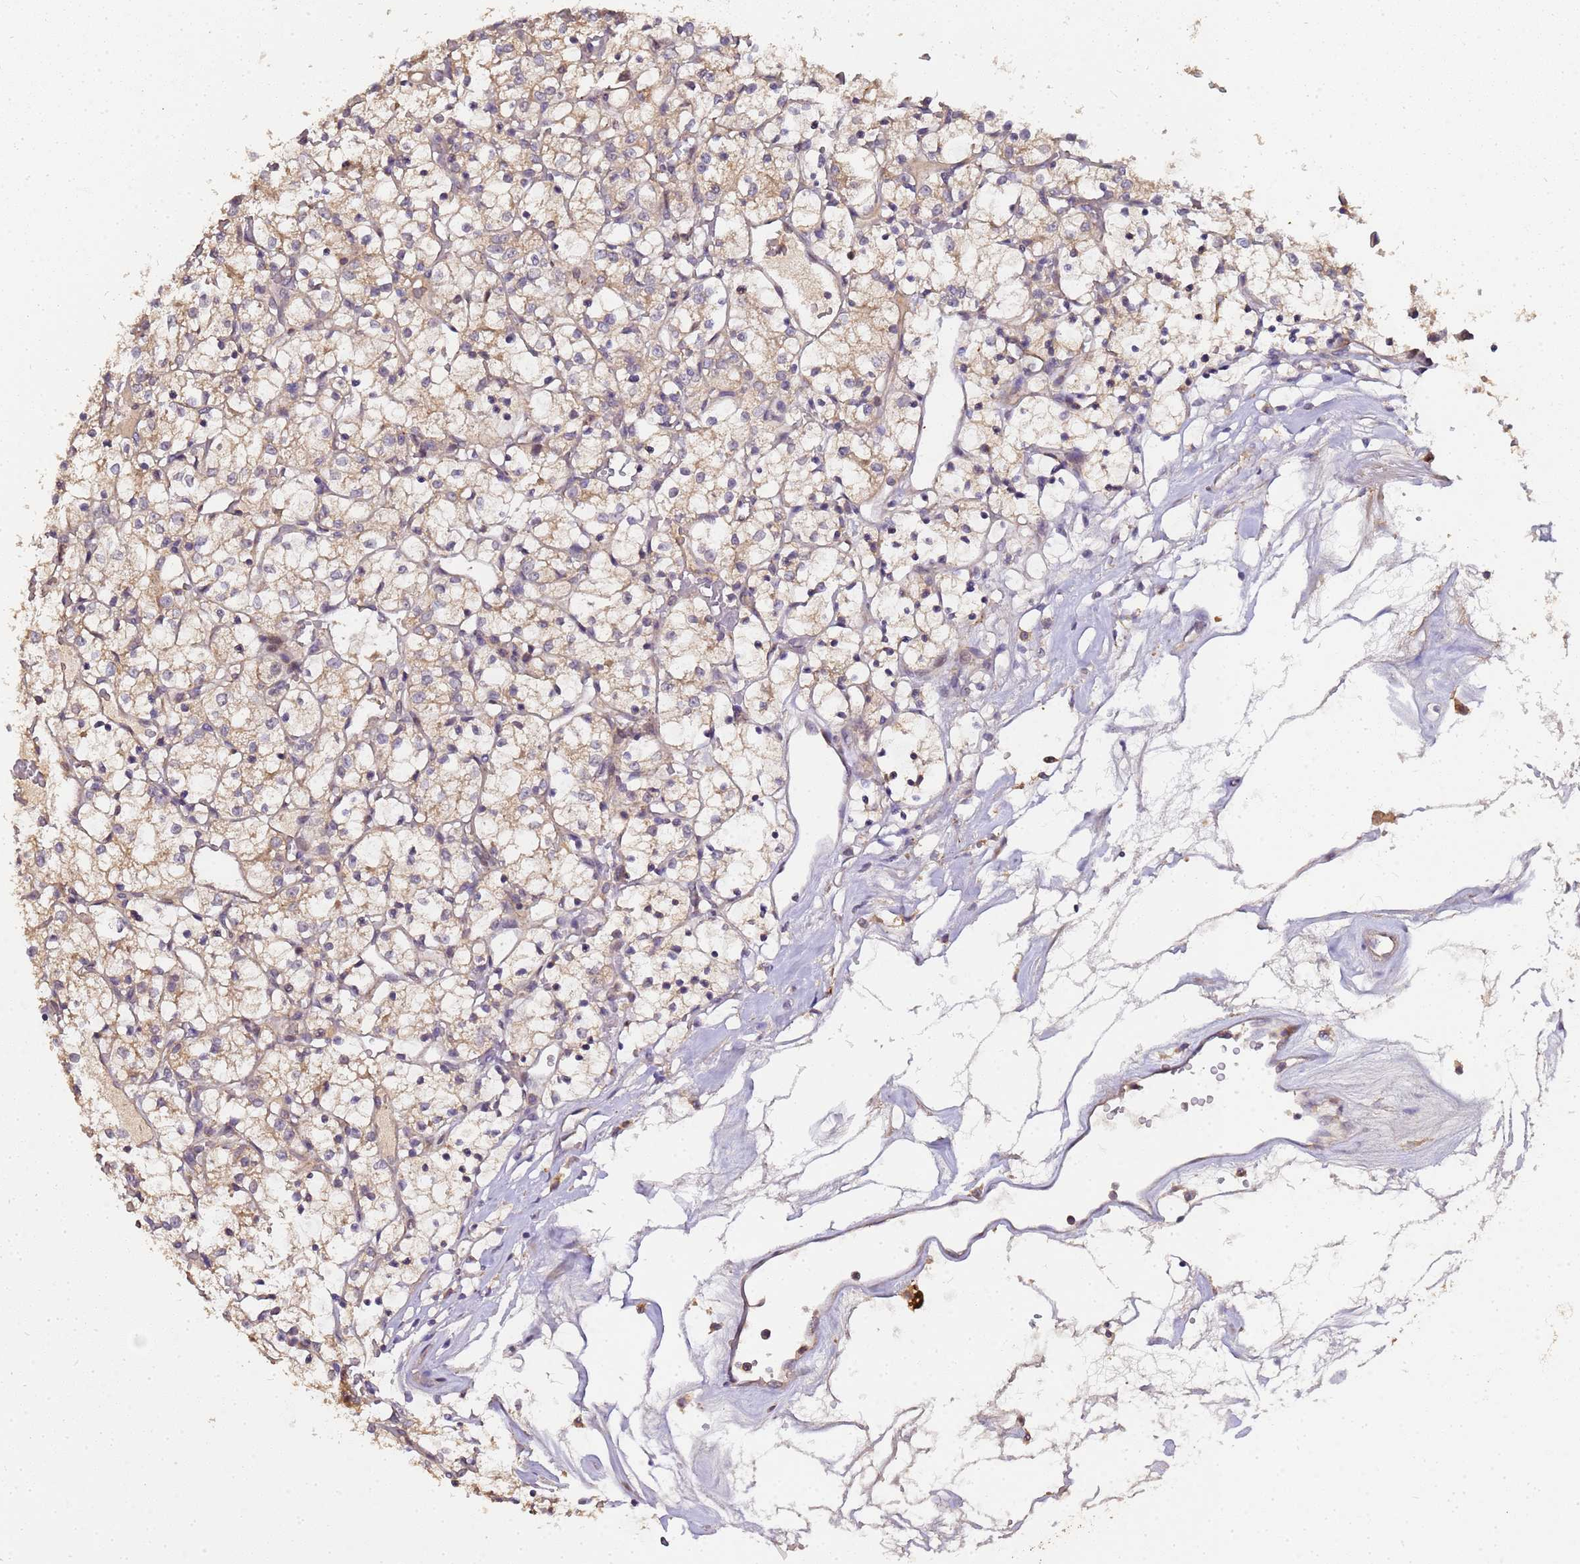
{"staining": {"intensity": "weak", "quantity": "25%-75%", "location": "cytoplasmic/membranous"}, "tissue": "renal cancer", "cell_type": "Tumor cells", "image_type": "cancer", "snomed": [{"axis": "morphology", "description": "Adenocarcinoma, NOS"}, {"axis": "topography", "description": "Kidney"}], "caption": "Immunohistochemistry (DAB) staining of human renal cancer (adenocarcinoma) exhibits weak cytoplasmic/membranous protein expression in about 25%-75% of tumor cells. (DAB (3,3'-diaminobenzidine) IHC, brown staining for protein, blue staining for nuclei).", "gene": "LGI4", "patient": {"sex": "female", "age": 69}}